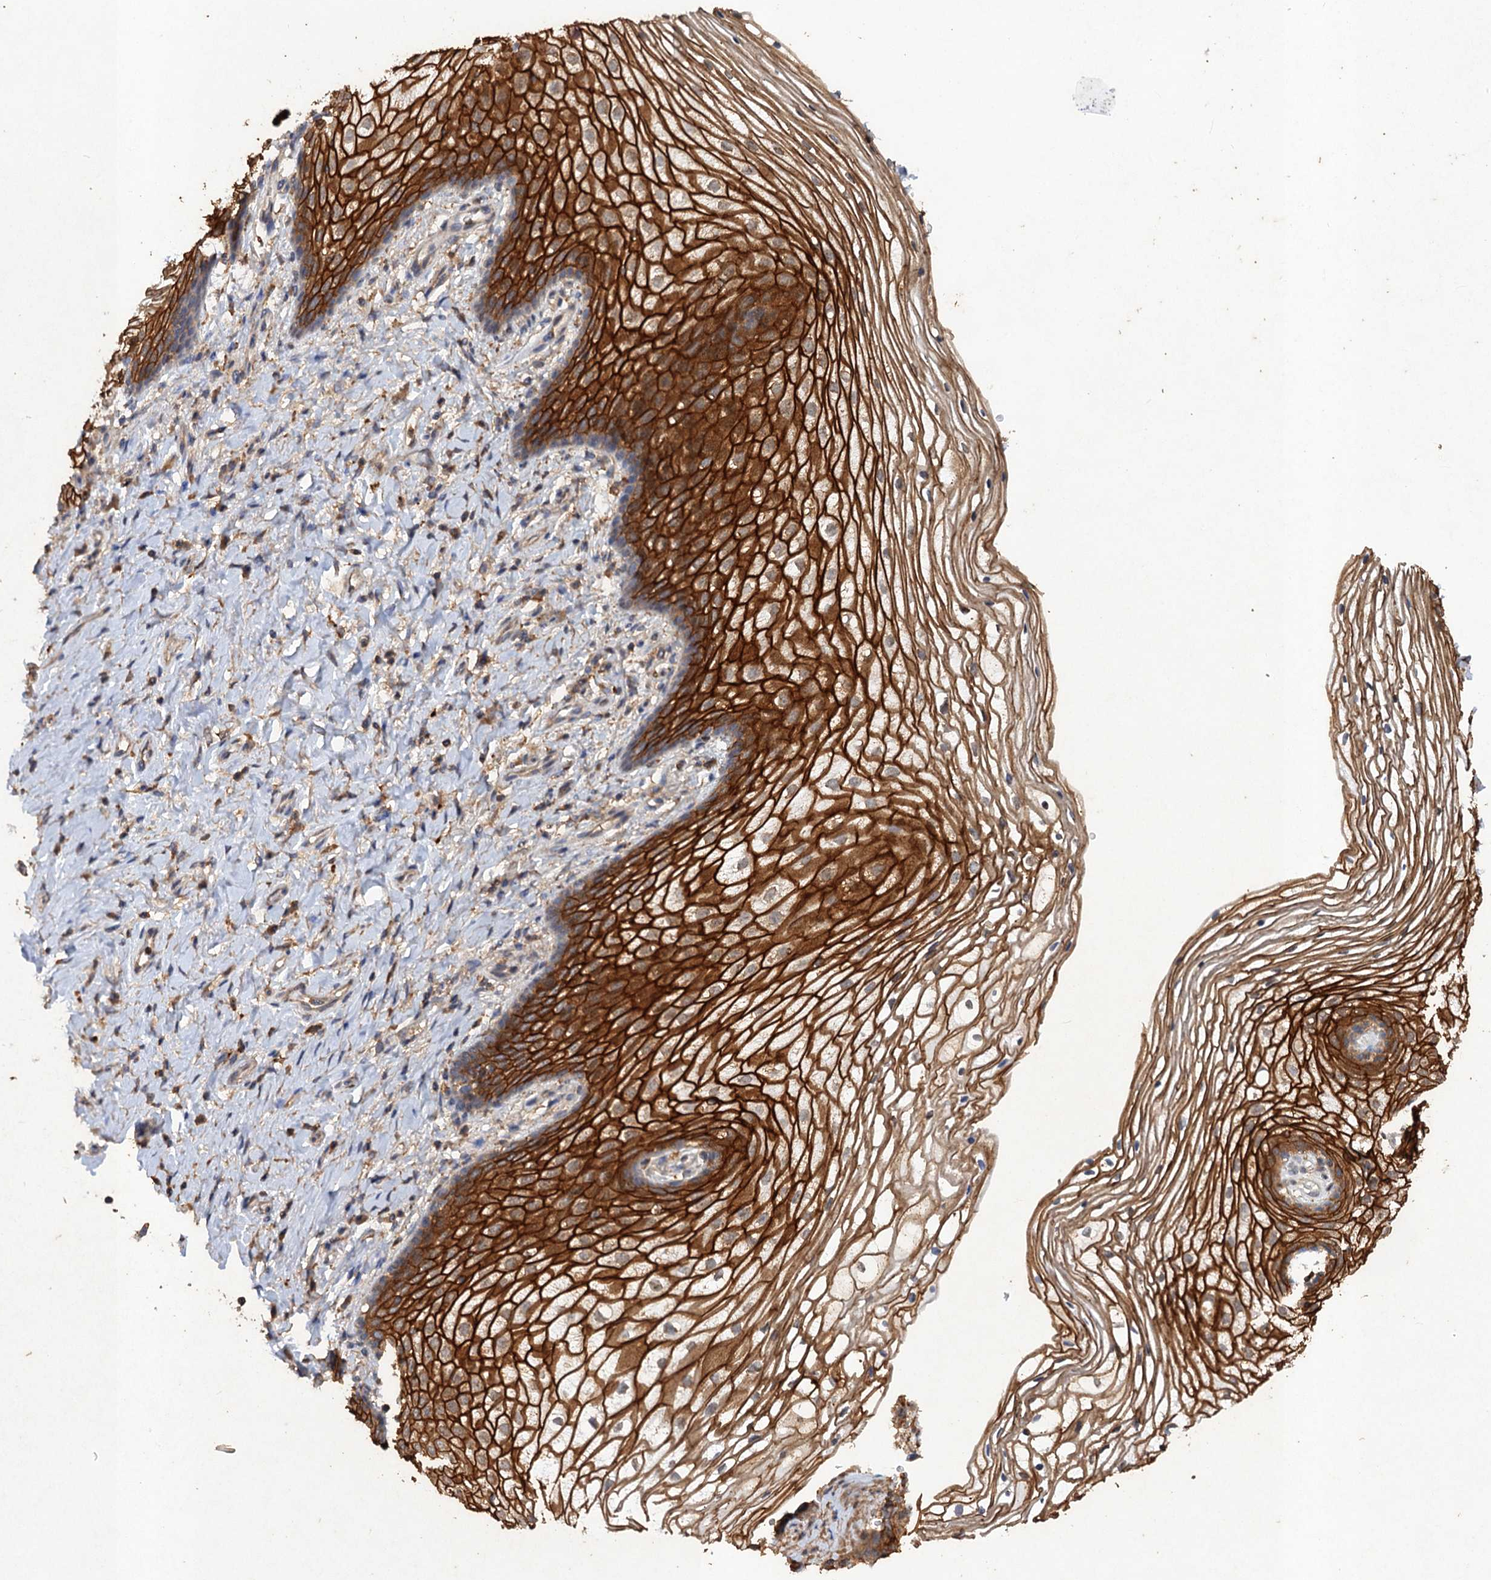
{"staining": {"intensity": "strong", "quantity": ">75%", "location": "cytoplasmic/membranous"}, "tissue": "vagina", "cell_type": "Squamous epithelial cells", "image_type": "normal", "snomed": [{"axis": "morphology", "description": "Normal tissue, NOS"}, {"axis": "topography", "description": "Vagina"}], "caption": "A brown stain shows strong cytoplasmic/membranous expression of a protein in squamous epithelial cells of benign vagina.", "gene": "SCUBE3", "patient": {"sex": "female", "age": 60}}